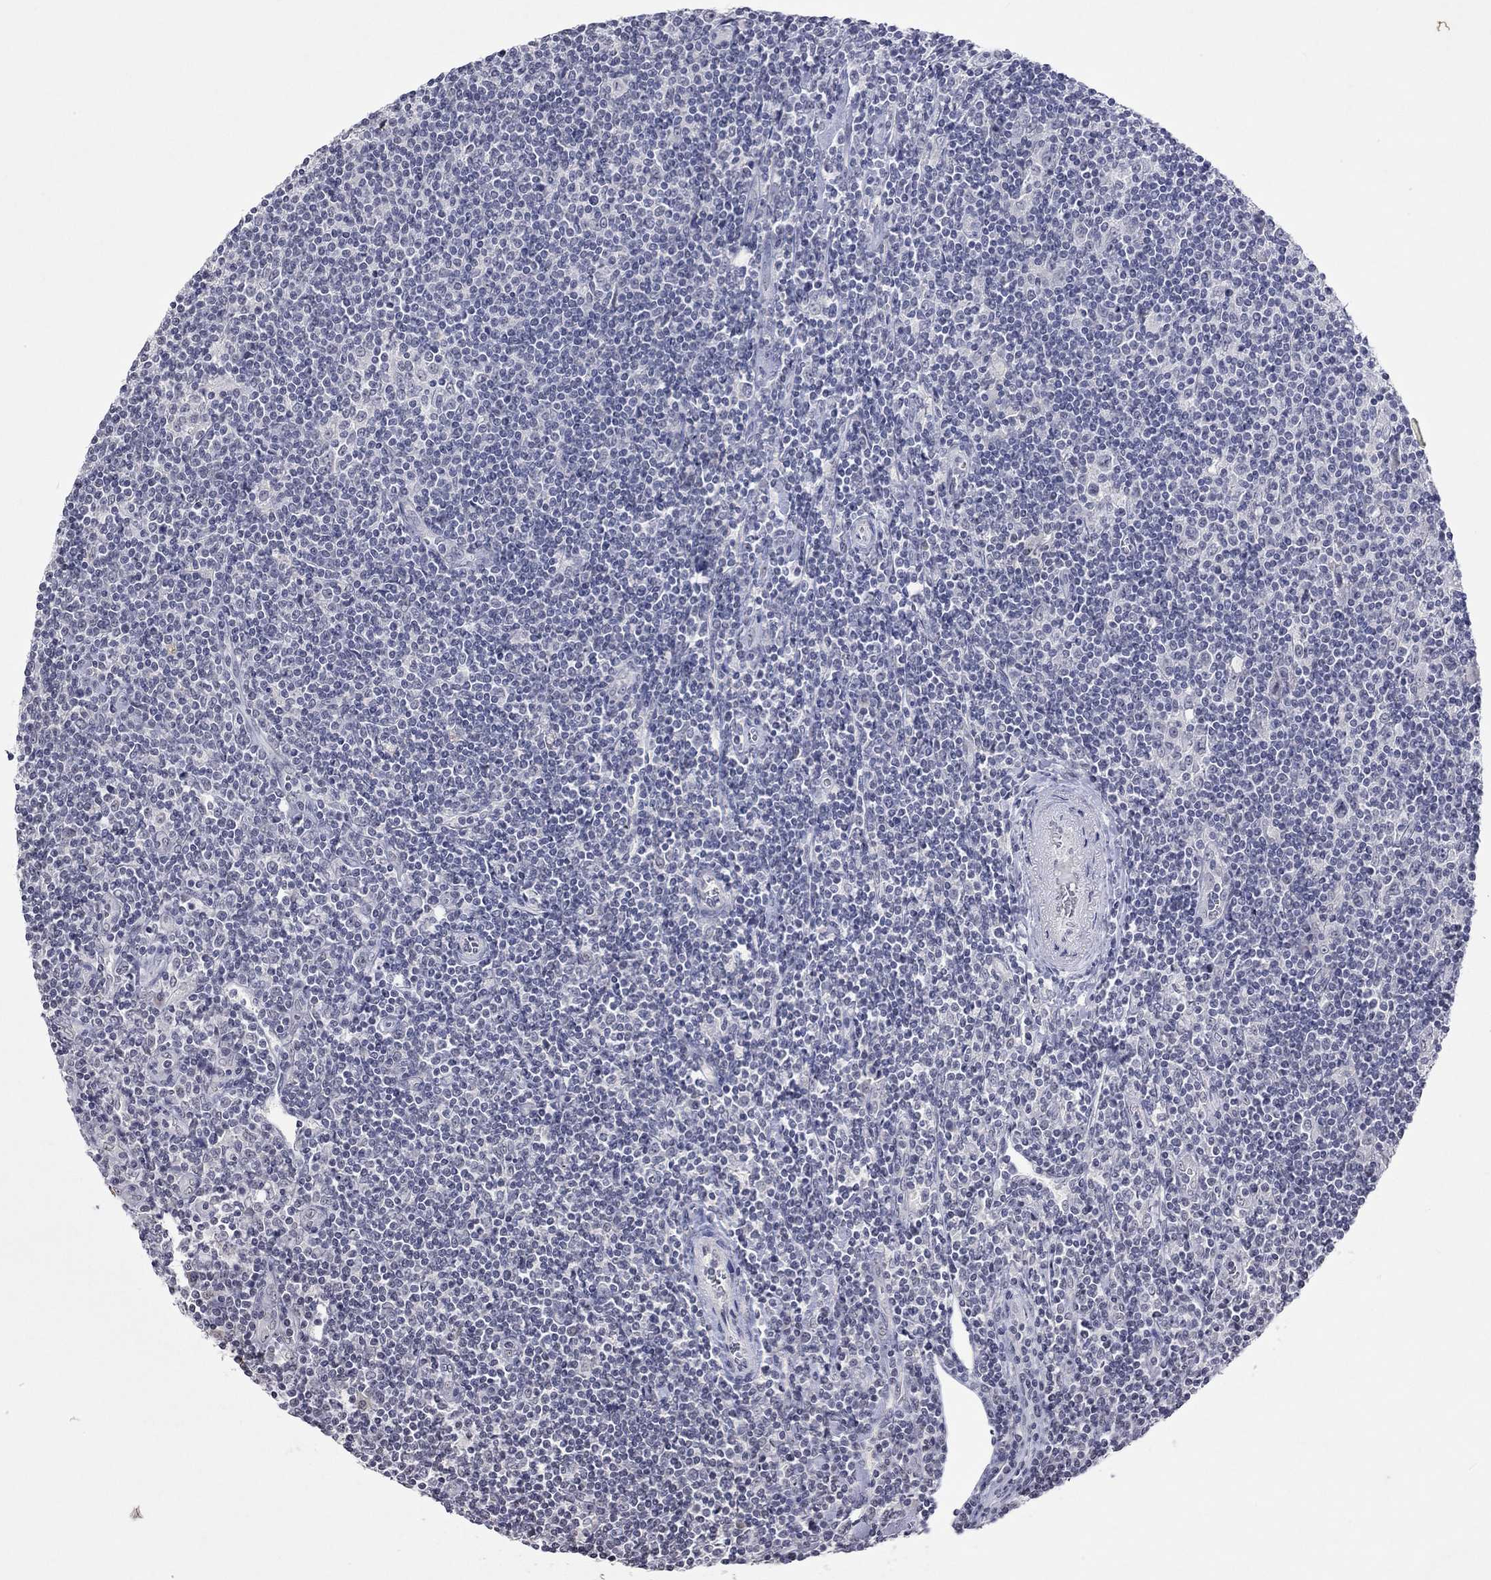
{"staining": {"intensity": "negative", "quantity": "none", "location": "none"}, "tissue": "lymphoma", "cell_type": "Tumor cells", "image_type": "cancer", "snomed": [{"axis": "morphology", "description": "Hodgkin's disease, NOS"}, {"axis": "topography", "description": "Lymph node"}], "caption": "IHC histopathology image of neoplastic tissue: human Hodgkin's disease stained with DAB displays no significant protein positivity in tumor cells. (Brightfield microscopy of DAB immunohistochemistry (IHC) at high magnification).", "gene": "TMEM143", "patient": {"sex": "male", "age": 40}}